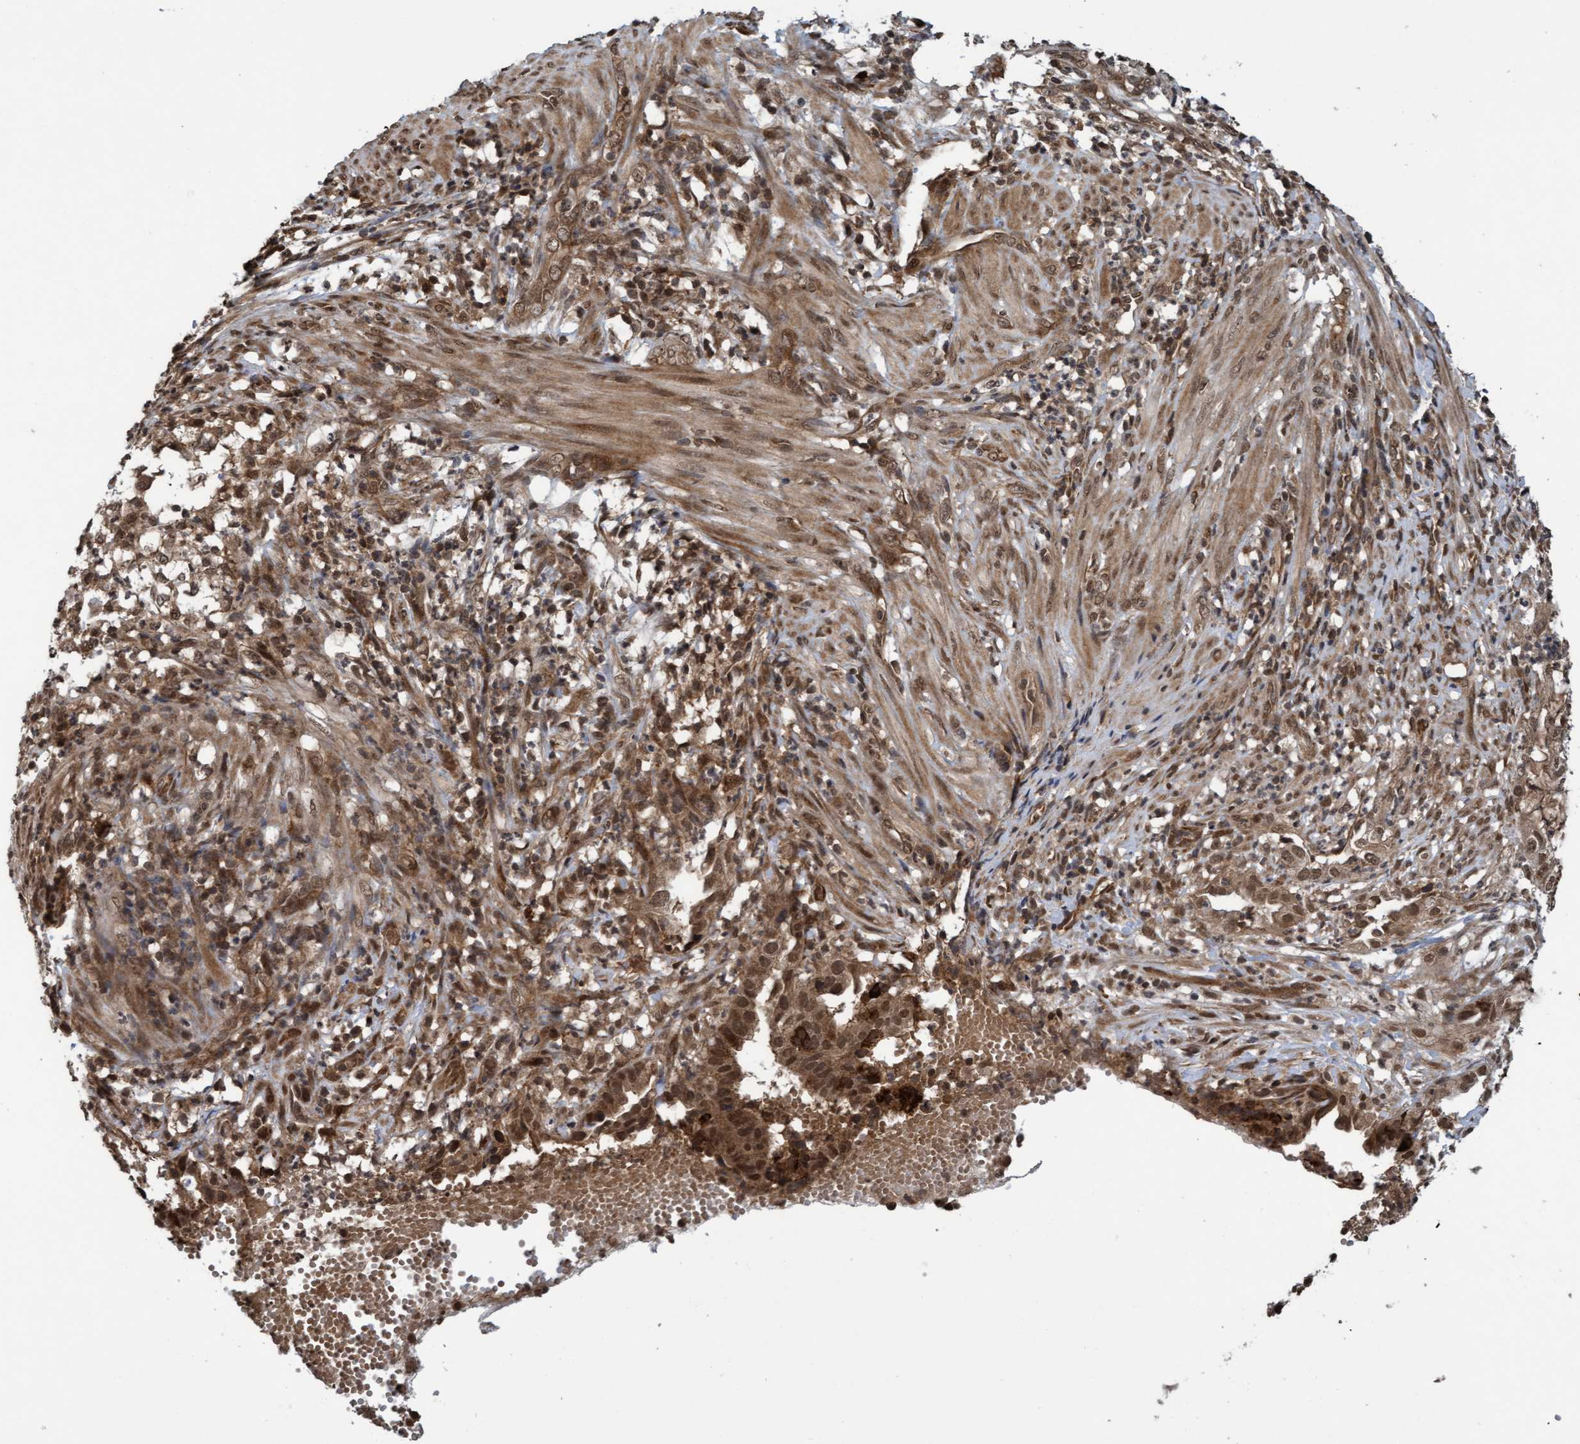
{"staining": {"intensity": "strong", "quantity": ">75%", "location": "cytoplasmic/membranous,nuclear"}, "tissue": "endometrial cancer", "cell_type": "Tumor cells", "image_type": "cancer", "snomed": [{"axis": "morphology", "description": "Adenocarcinoma, NOS"}, {"axis": "topography", "description": "Endometrium"}], "caption": "A brown stain shows strong cytoplasmic/membranous and nuclear staining of a protein in human adenocarcinoma (endometrial) tumor cells.", "gene": "WASF1", "patient": {"sex": "female", "age": 51}}